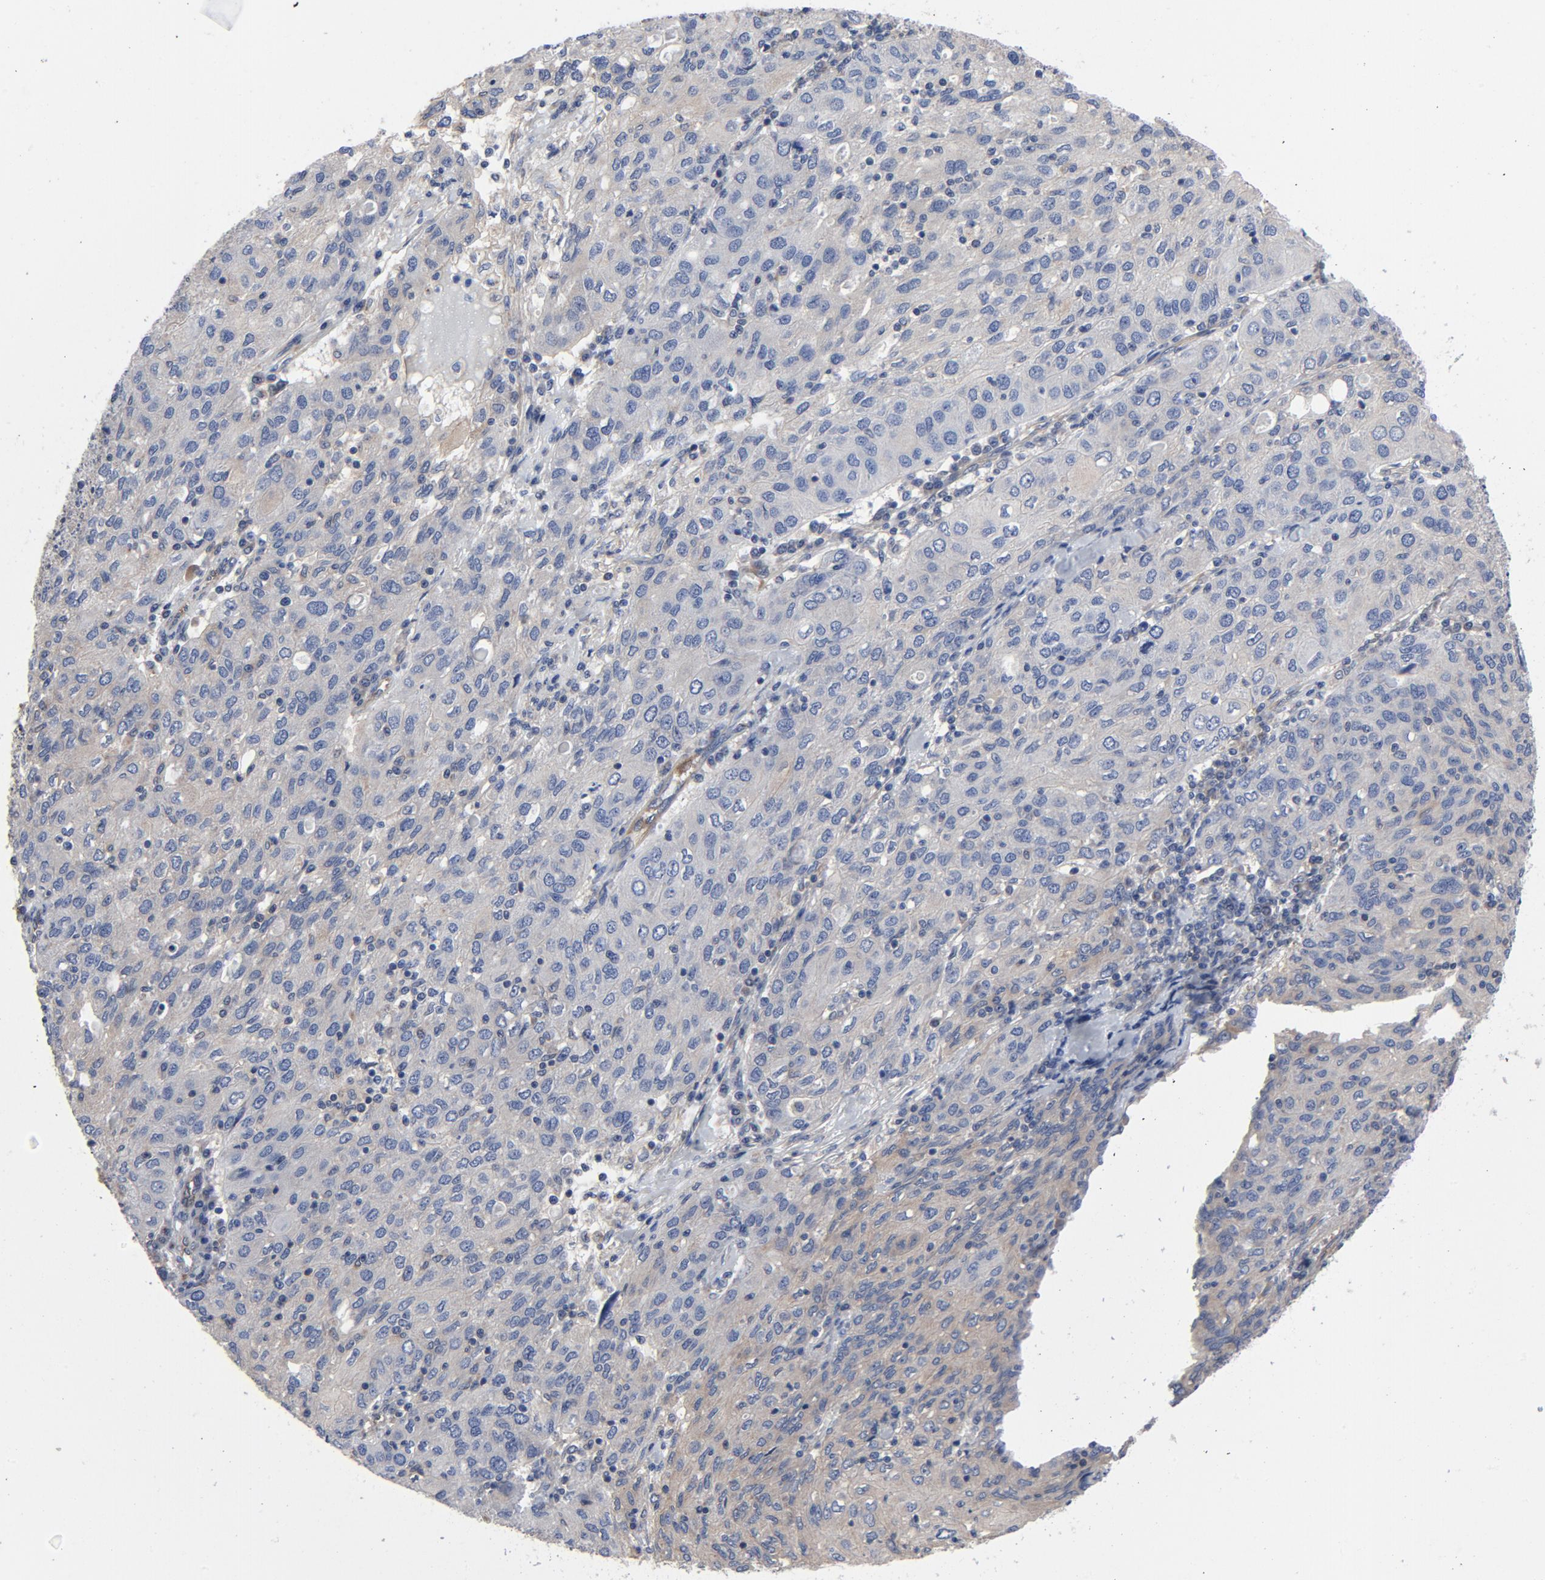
{"staining": {"intensity": "moderate", "quantity": "<25%", "location": "cytoplasmic/membranous"}, "tissue": "ovarian cancer", "cell_type": "Tumor cells", "image_type": "cancer", "snomed": [{"axis": "morphology", "description": "Carcinoma, endometroid"}, {"axis": "topography", "description": "Ovary"}], "caption": "An immunohistochemistry photomicrograph of tumor tissue is shown. Protein staining in brown highlights moderate cytoplasmic/membranous positivity in ovarian cancer within tumor cells. (brown staining indicates protein expression, while blue staining denotes nuclei).", "gene": "DYNLT3", "patient": {"sex": "female", "age": 50}}